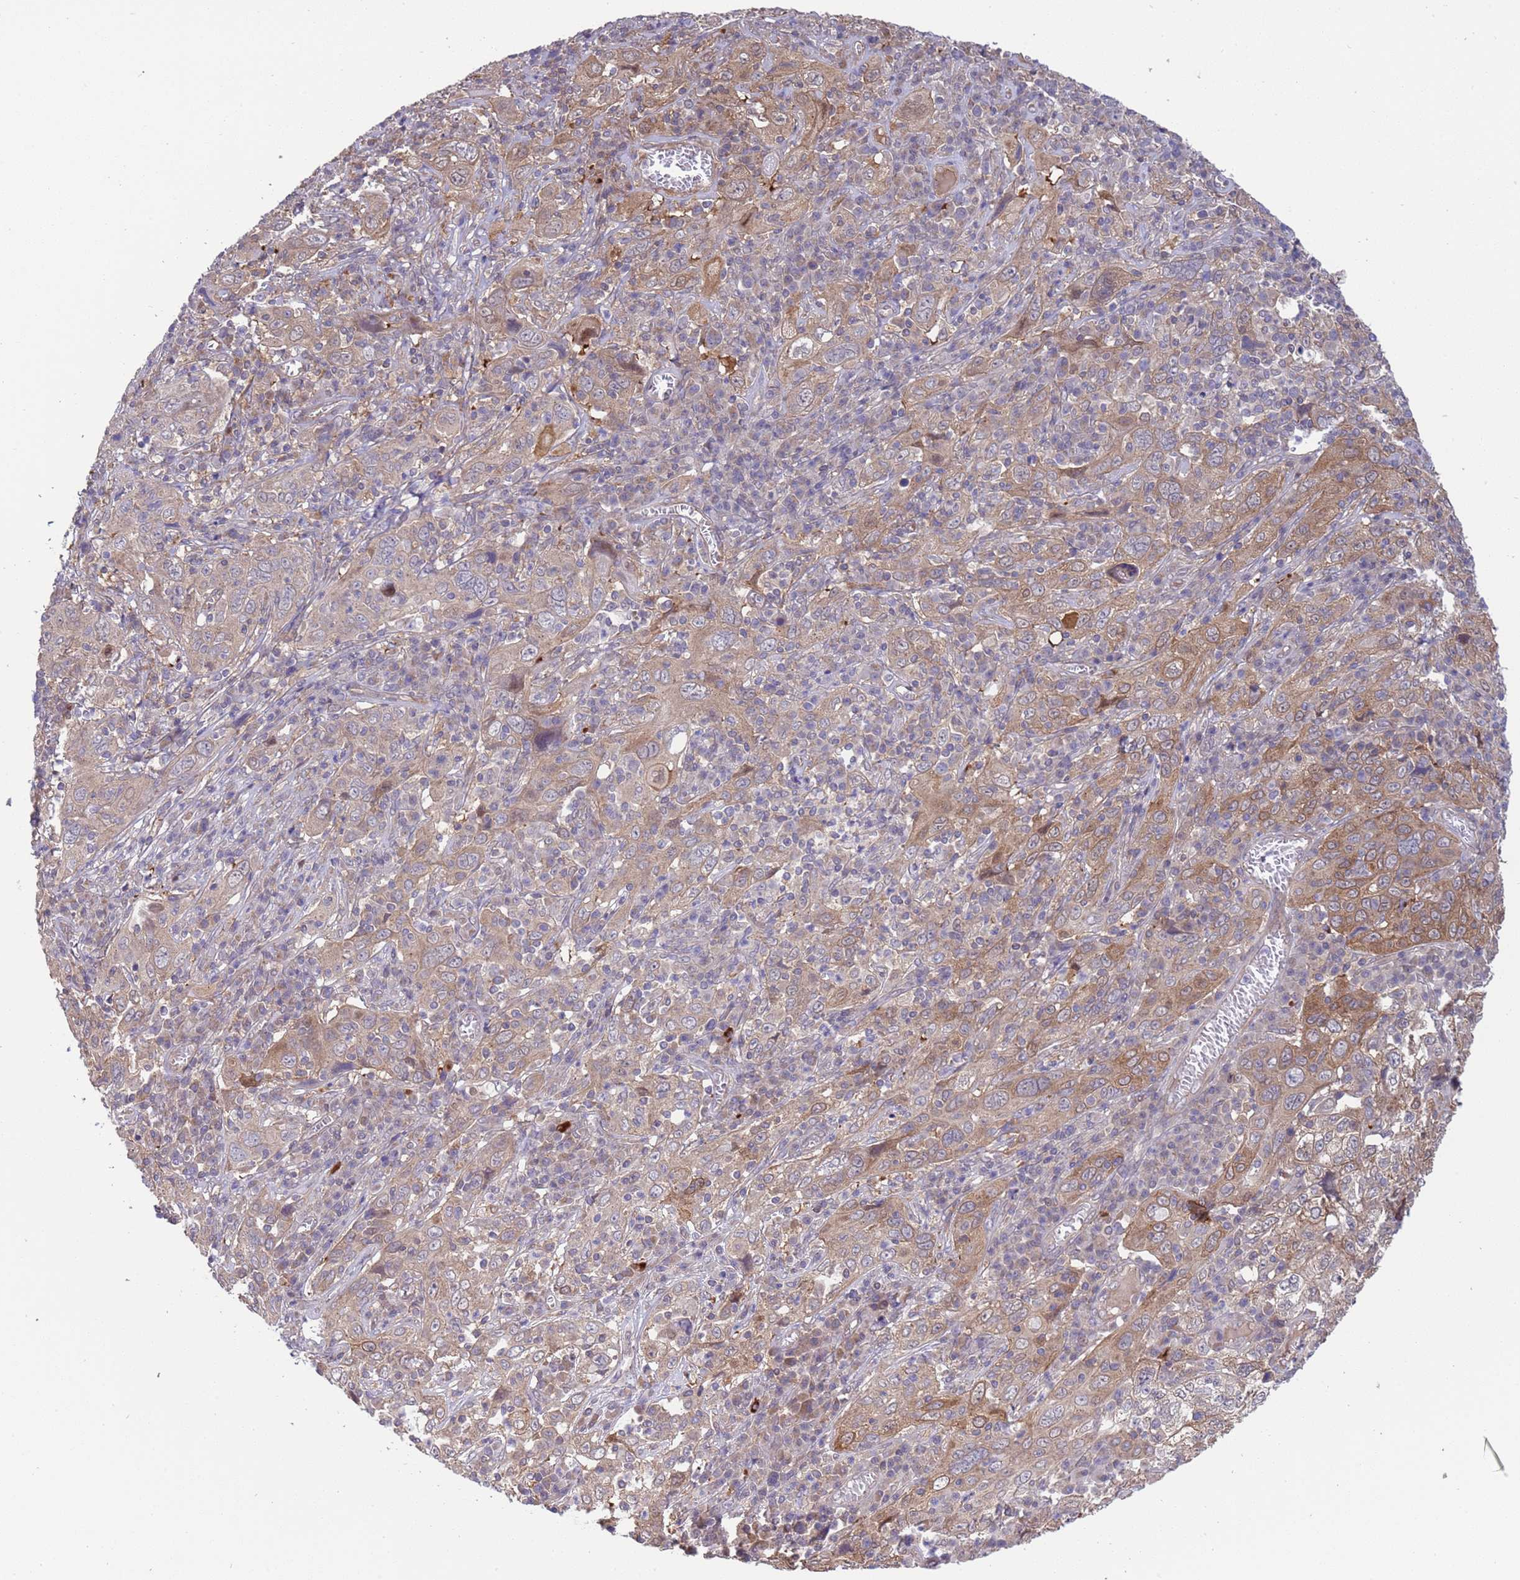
{"staining": {"intensity": "moderate", "quantity": "<25%", "location": "cytoplasmic/membranous"}, "tissue": "cervical cancer", "cell_type": "Tumor cells", "image_type": "cancer", "snomed": [{"axis": "morphology", "description": "Squamous cell carcinoma, NOS"}, {"axis": "topography", "description": "Cervix"}], "caption": "Immunohistochemistry (IHC) image of neoplastic tissue: cervical cancer stained using immunohistochemistry demonstrates low levels of moderate protein expression localized specifically in the cytoplasmic/membranous of tumor cells, appearing as a cytoplasmic/membranous brown color.", "gene": "GJA10", "patient": {"sex": "female", "age": 46}}